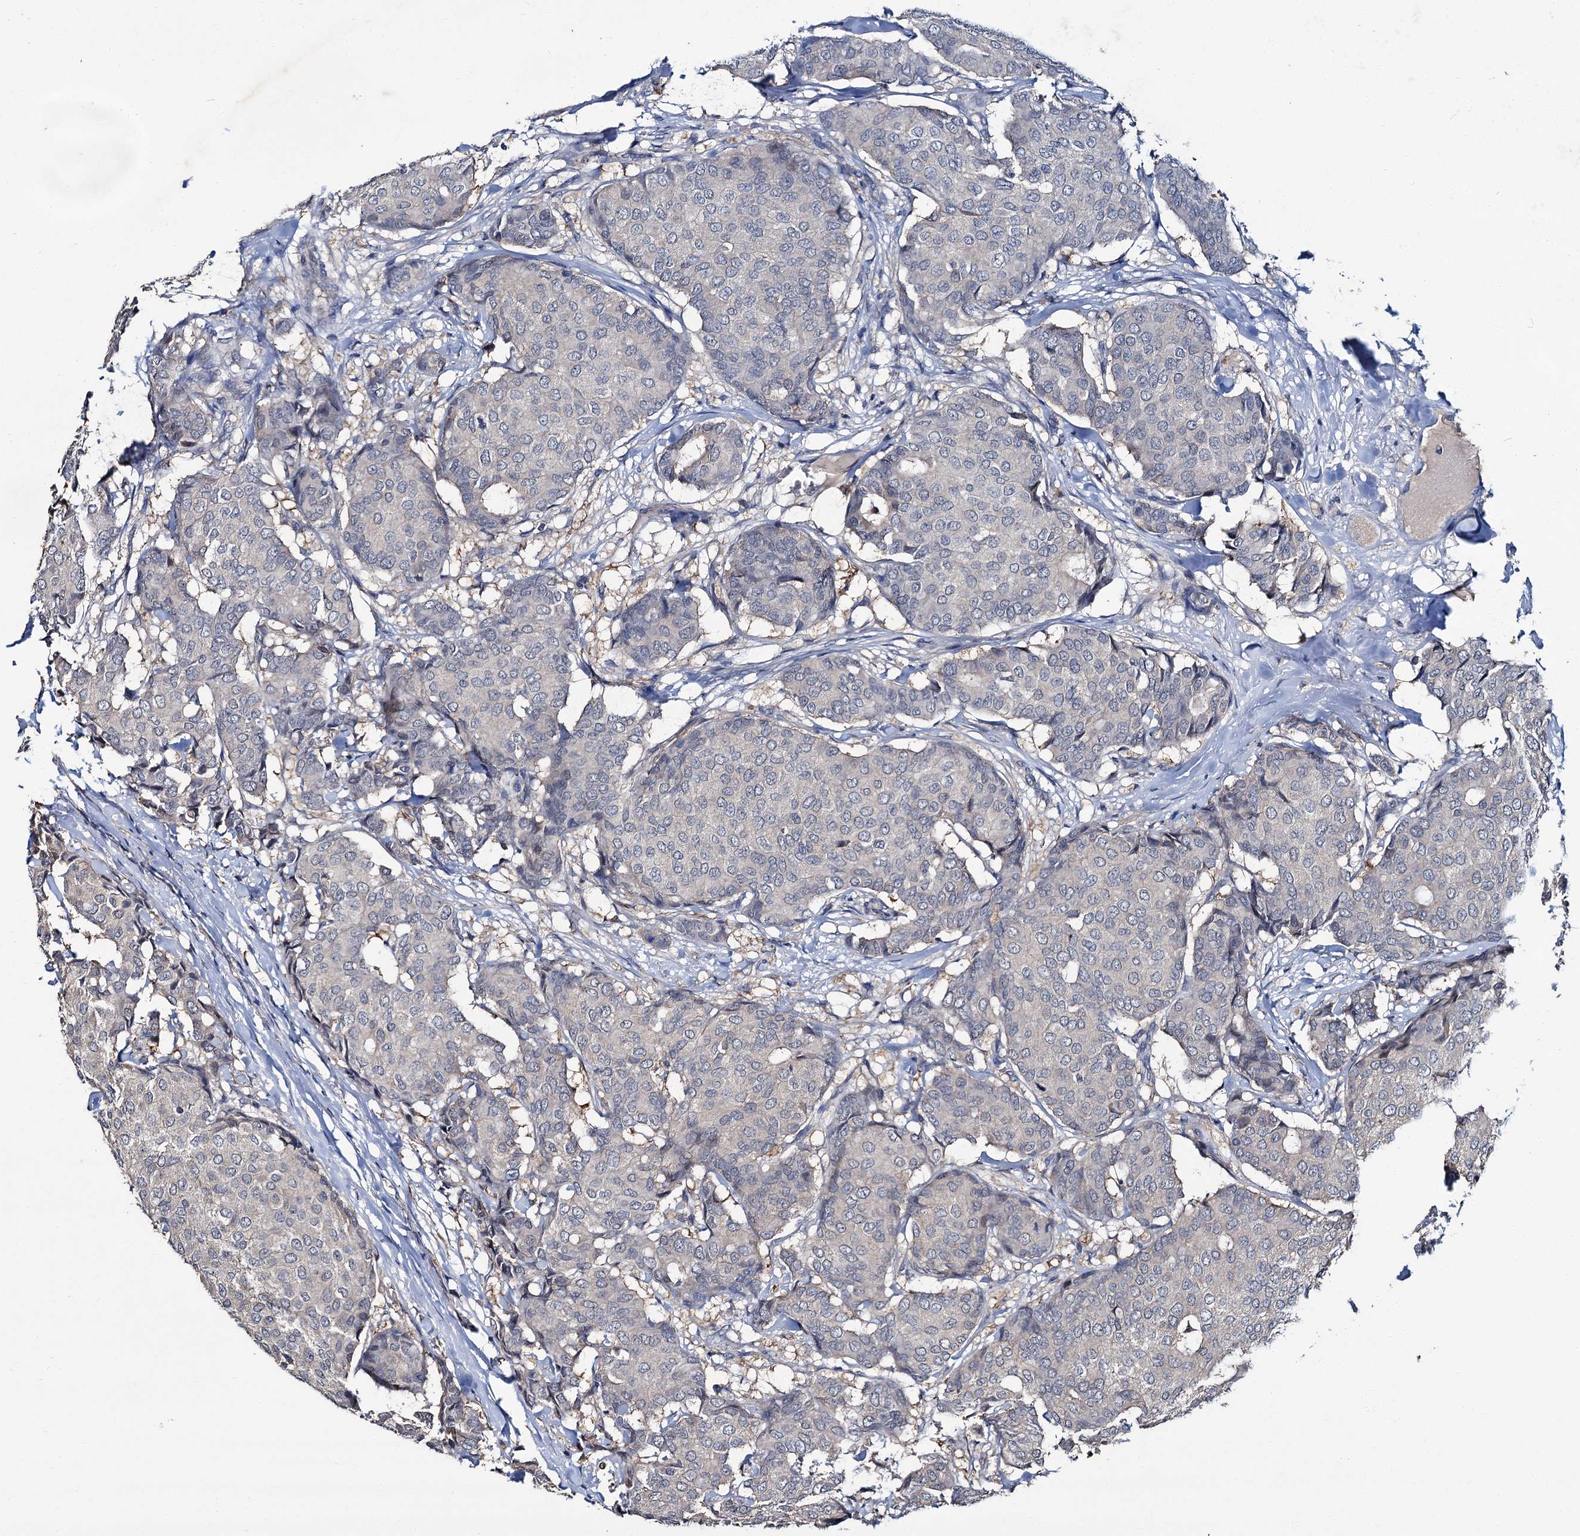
{"staining": {"intensity": "negative", "quantity": "none", "location": "none"}, "tissue": "breast cancer", "cell_type": "Tumor cells", "image_type": "cancer", "snomed": [{"axis": "morphology", "description": "Duct carcinoma"}, {"axis": "topography", "description": "Breast"}], "caption": "A micrograph of intraductal carcinoma (breast) stained for a protein demonstrates no brown staining in tumor cells. The staining was performed using DAB to visualize the protein expression in brown, while the nuclei were stained in blue with hematoxylin (Magnification: 20x).", "gene": "SLC46A3", "patient": {"sex": "female", "age": 75}}